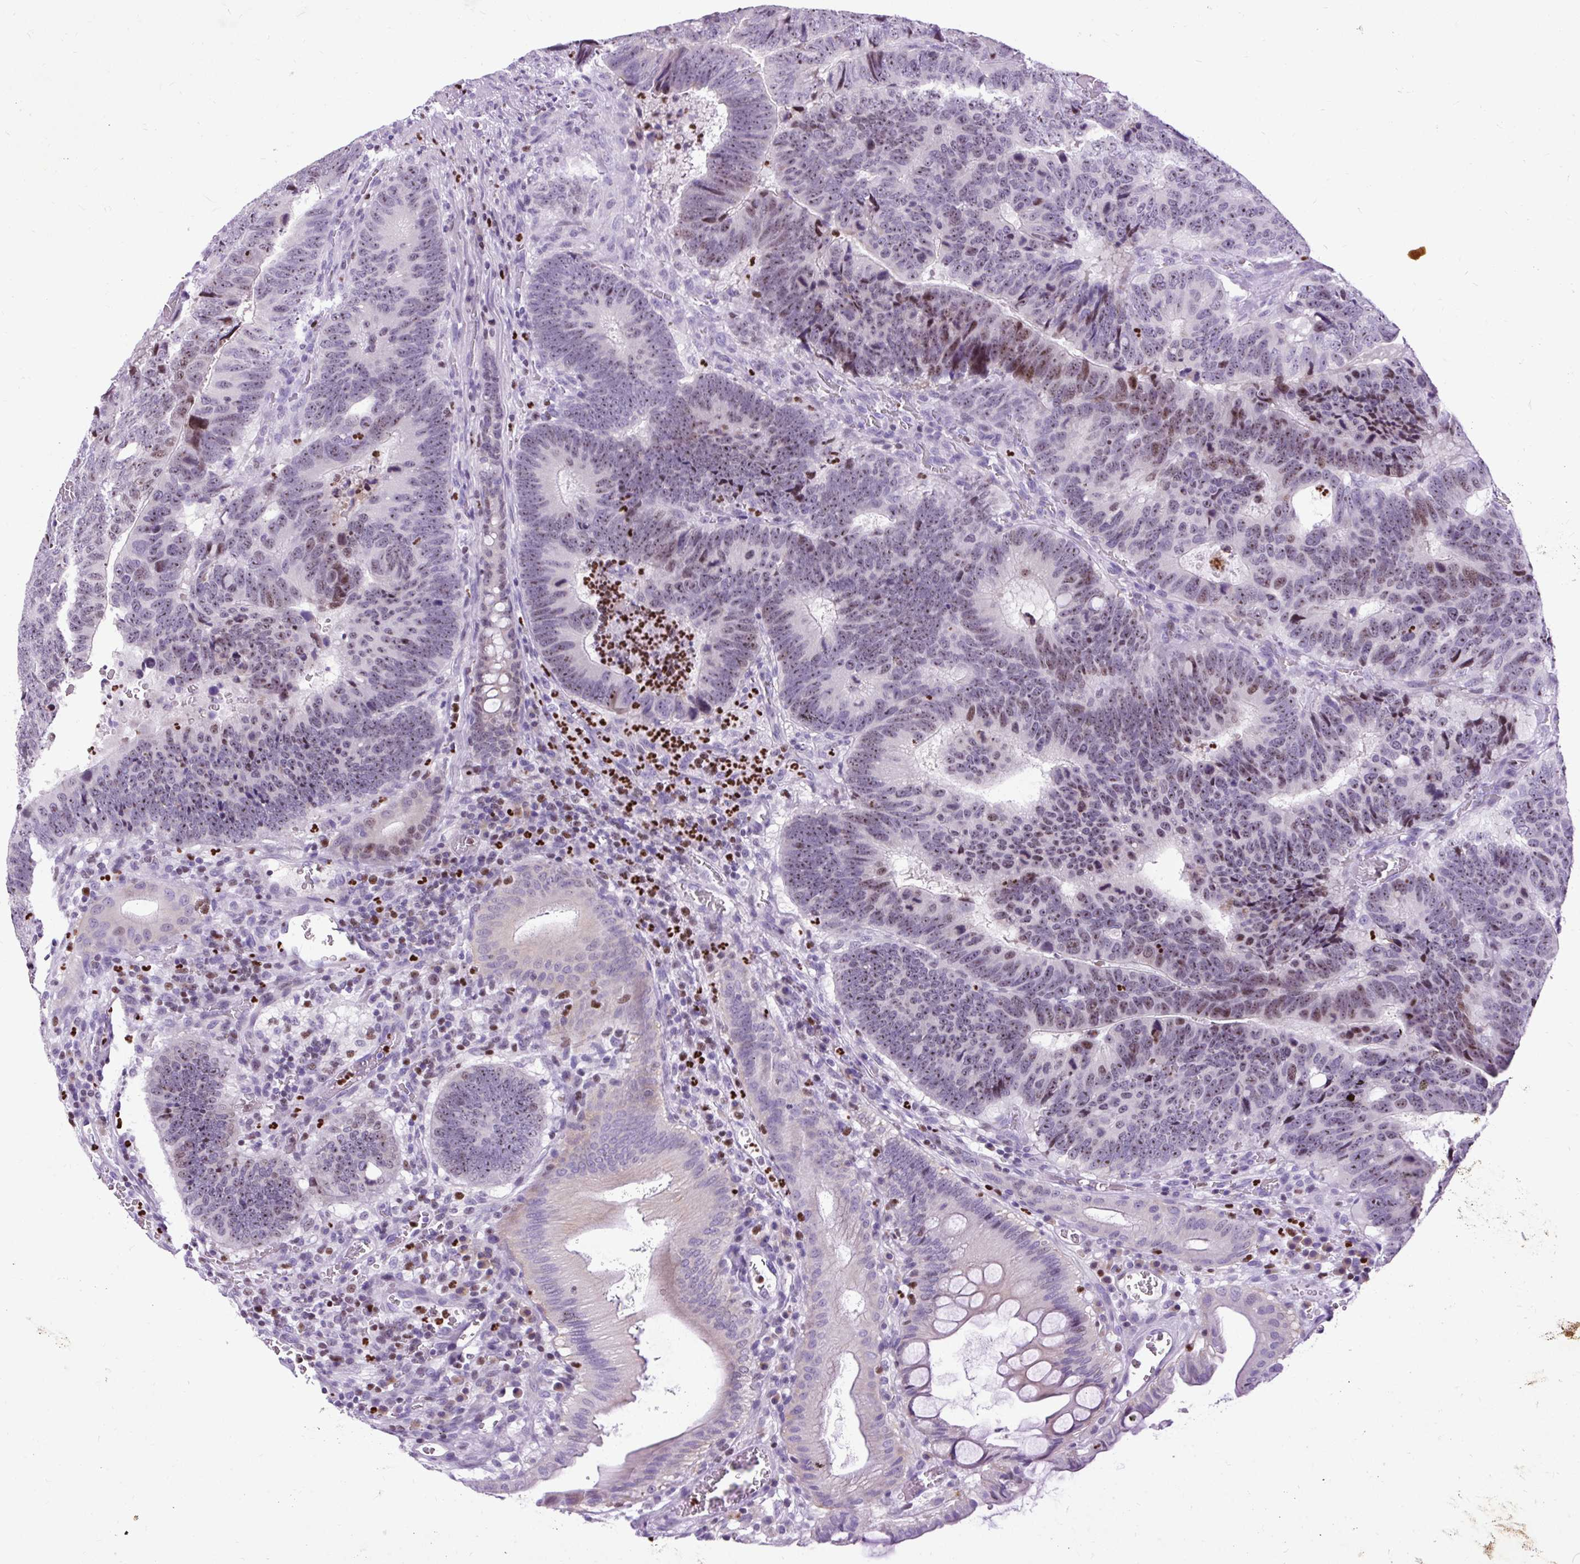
{"staining": {"intensity": "weak", "quantity": "25%-75%", "location": "nuclear"}, "tissue": "colorectal cancer", "cell_type": "Tumor cells", "image_type": "cancer", "snomed": [{"axis": "morphology", "description": "Adenocarcinoma, NOS"}, {"axis": "topography", "description": "Colon"}], "caption": "Approximately 25%-75% of tumor cells in colorectal cancer (adenocarcinoma) display weak nuclear protein positivity as visualized by brown immunohistochemical staining.", "gene": "SPC24", "patient": {"sex": "male", "age": 62}}